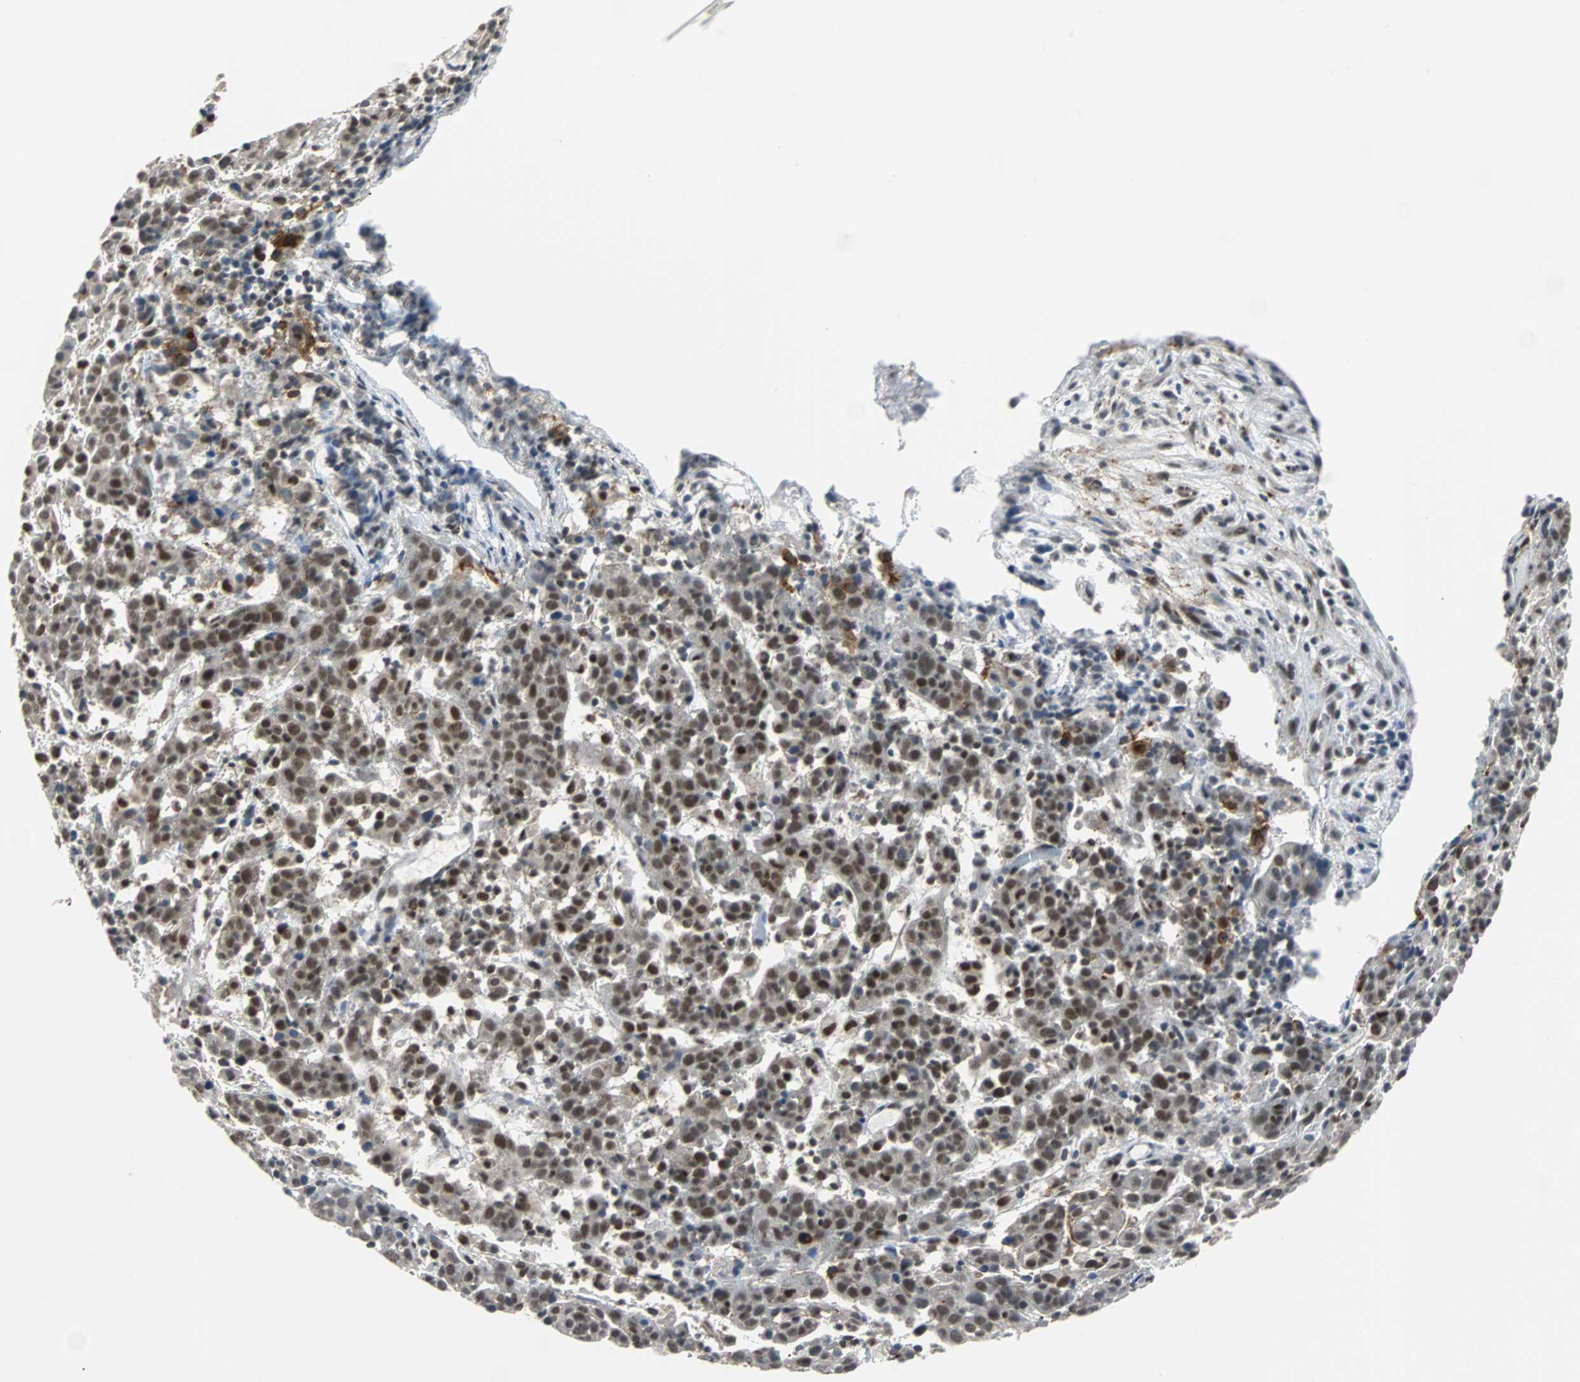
{"staining": {"intensity": "strong", "quantity": ">75%", "location": "nuclear"}, "tissue": "cervical cancer", "cell_type": "Tumor cells", "image_type": "cancer", "snomed": [{"axis": "morphology", "description": "Normal tissue, NOS"}, {"axis": "morphology", "description": "Squamous cell carcinoma, NOS"}, {"axis": "topography", "description": "Cervix"}], "caption": "A brown stain shows strong nuclear staining of a protein in cervical squamous cell carcinoma tumor cells.", "gene": "SIRT1", "patient": {"sex": "female", "age": 67}}